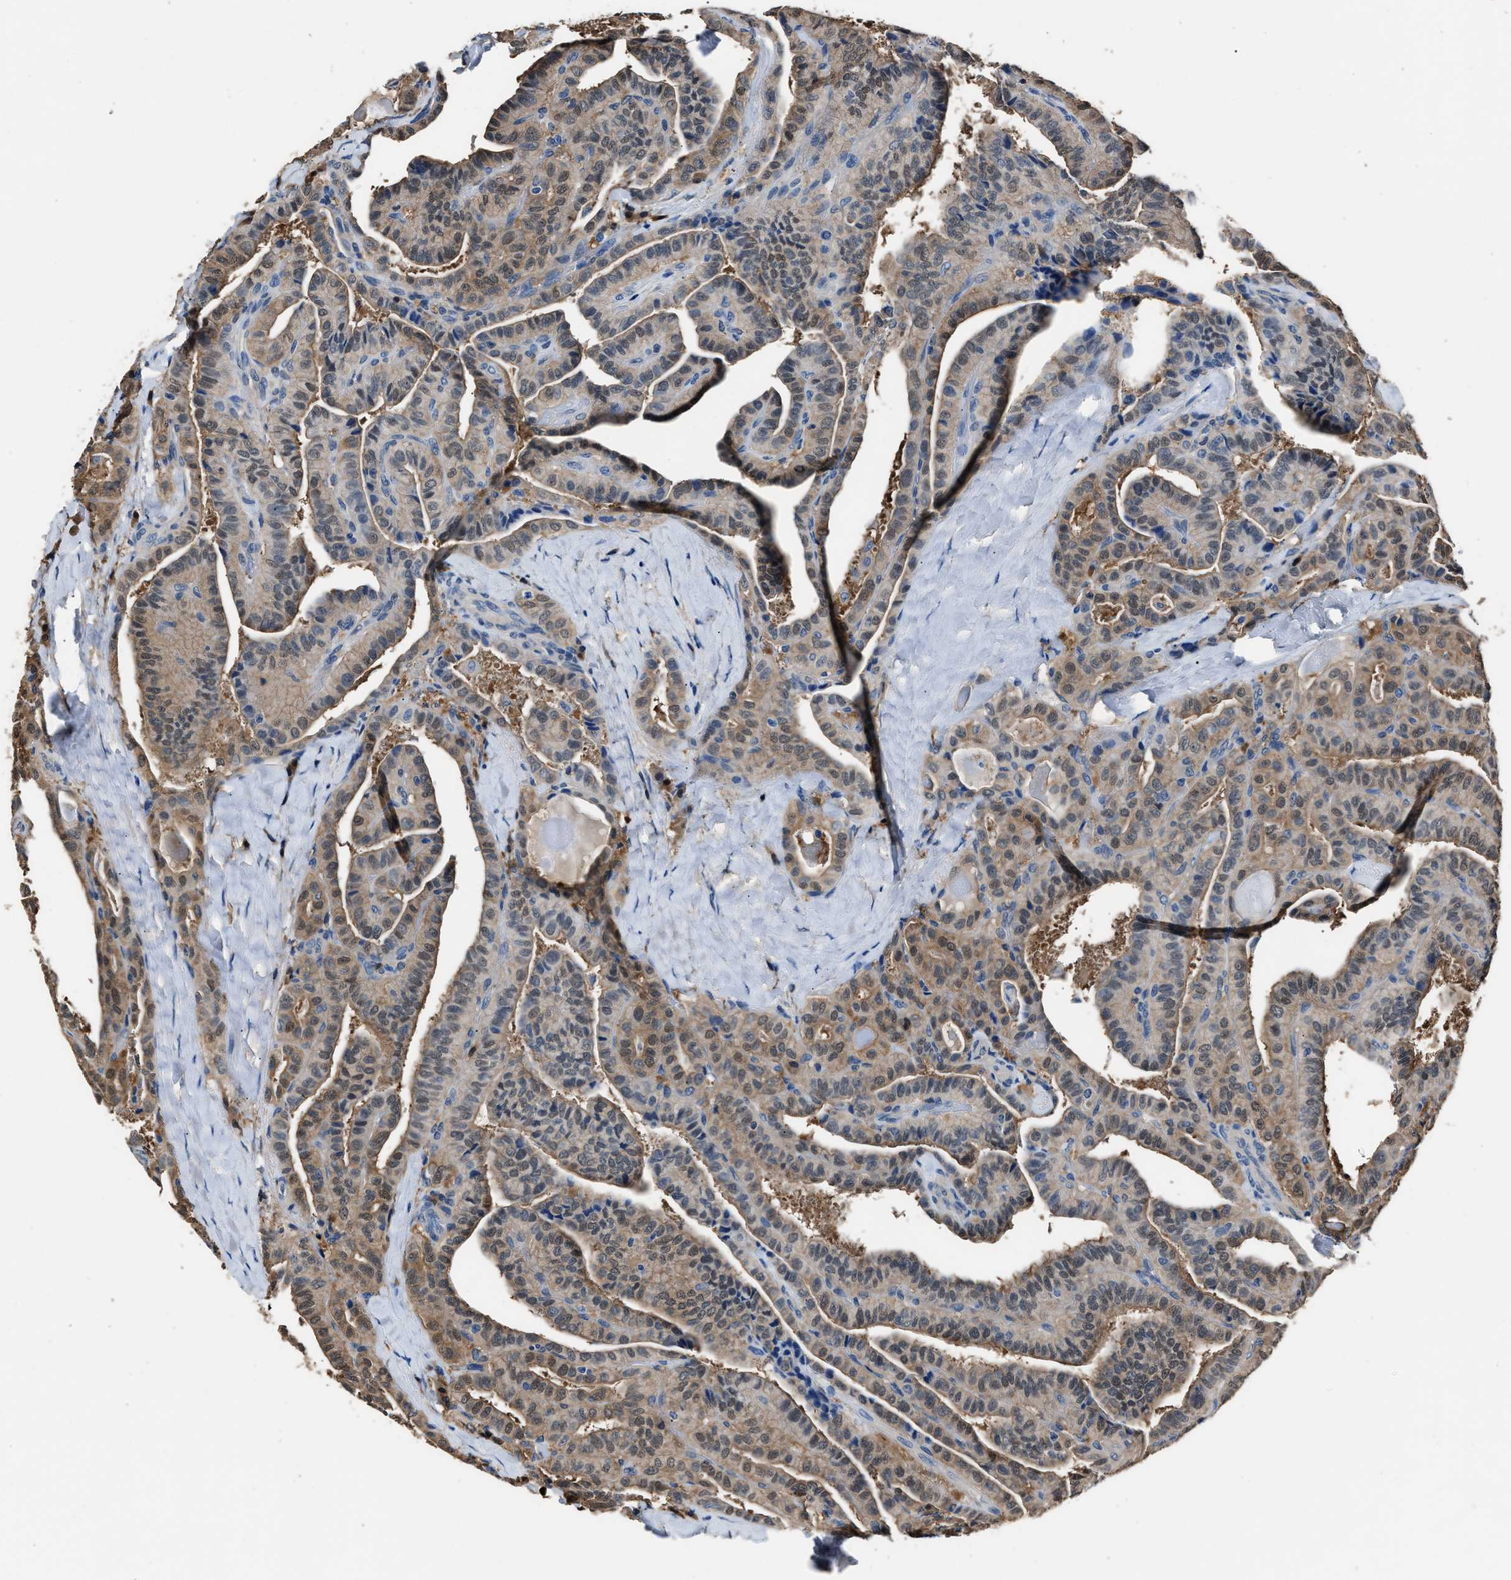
{"staining": {"intensity": "weak", "quantity": ">75%", "location": "cytoplasmic/membranous,nuclear"}, "tissue": "thyroid cancer", "cell_type": "Tumor cells", "image_type": "cancer", "snomed": [{"axis": "morphology", "description": "Papillary adenocarcinoma, NOS"}, {"axis": "topography", "description": "Thyroid gland"}], "caption": "Brown immunohistochemical staining in human thyroid cancer (papillary adenocarcinoma) demonstrates weak cytoplasmic/membranous and nuclear staining in approximately >75% of tumor cells.", "gene": "GSTP1", "patient": {"sex": "male", "age": 77}}